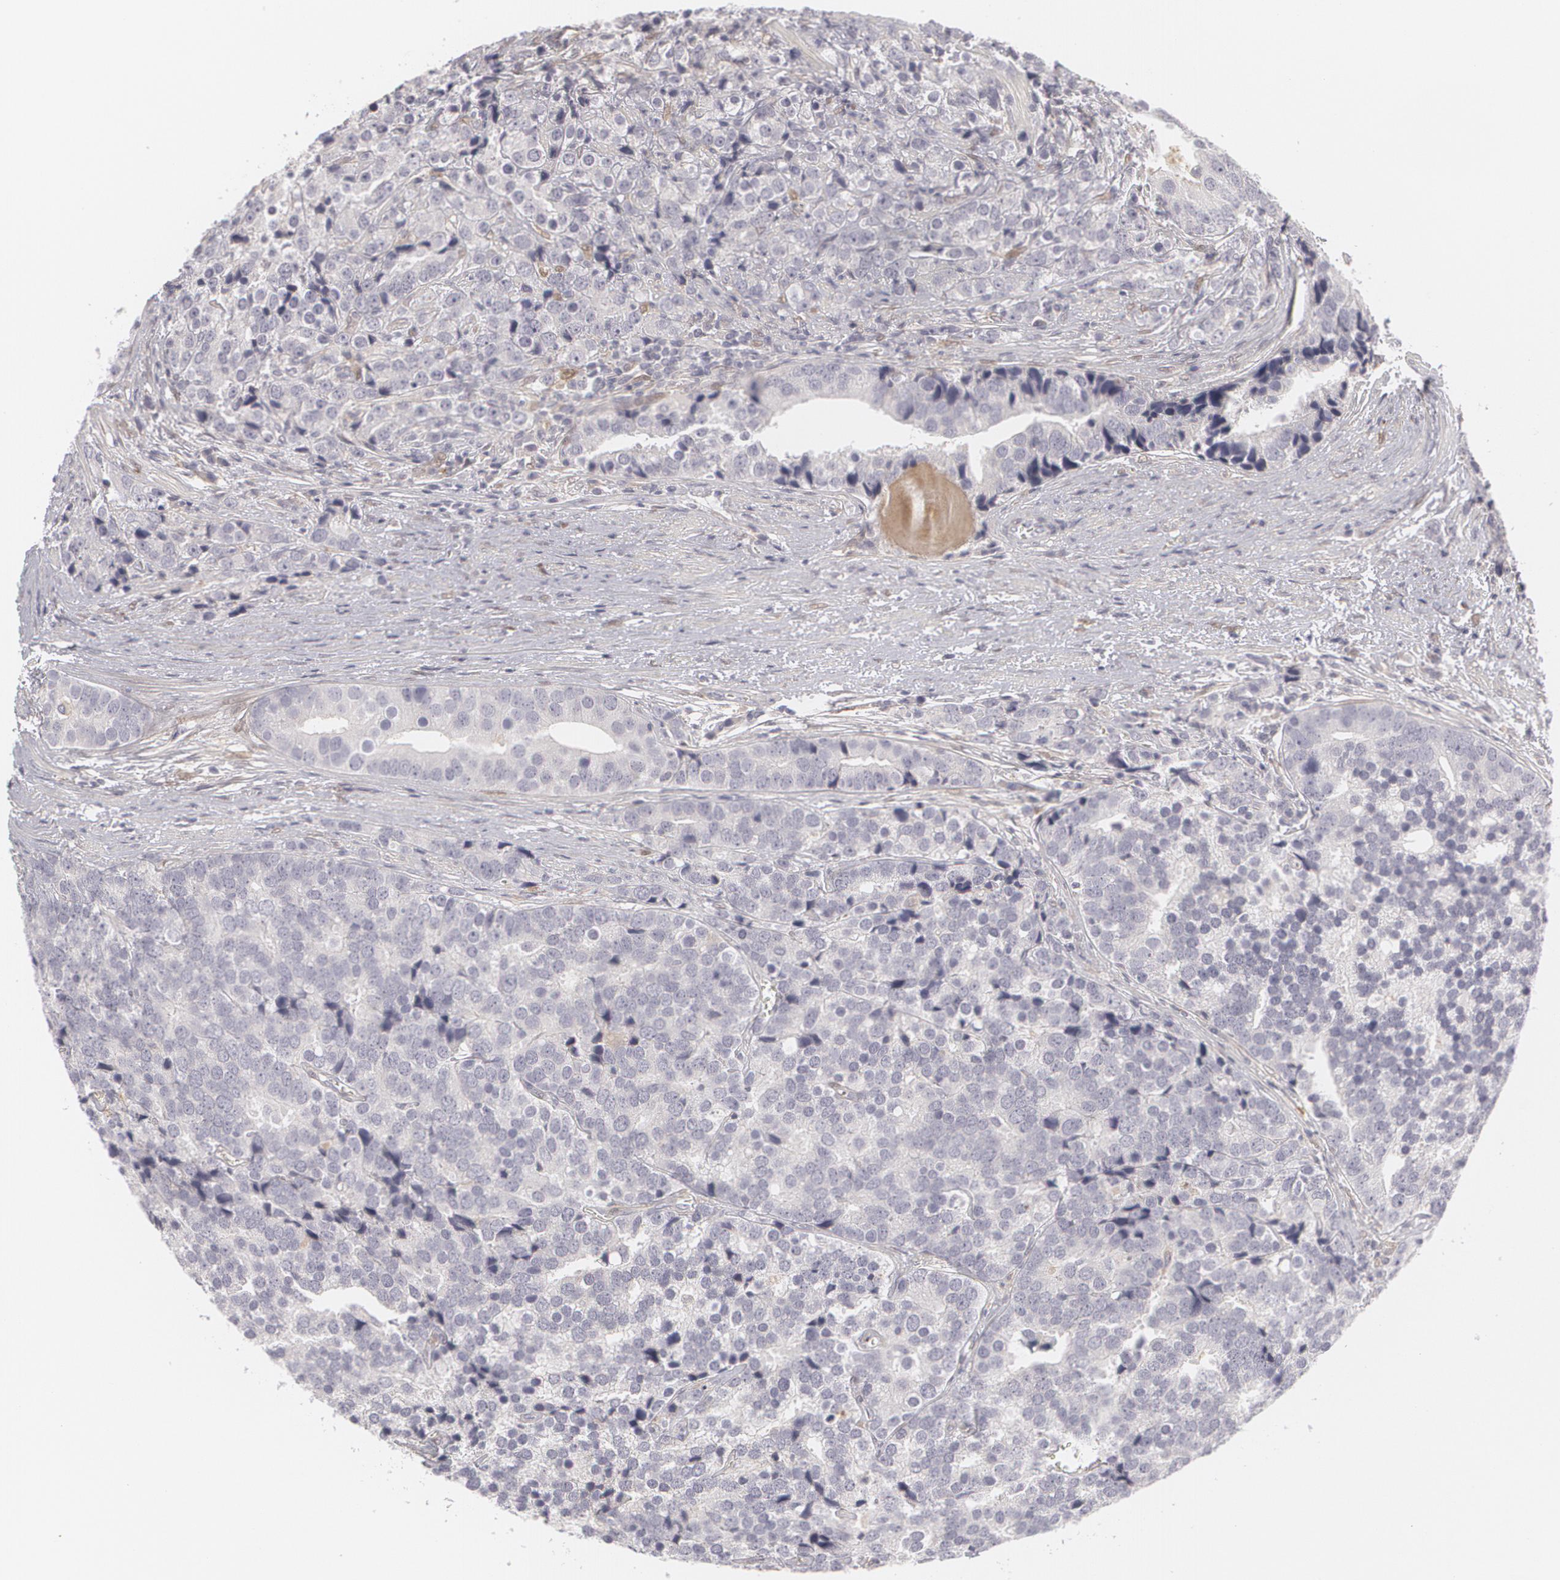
{"staining": {"intensity": "negative", "quantity": "none", "location": "none"}, "tissue": "prostate cancer", "cell_type": "Tumor cells", "image_type": "cancer", "snomed": [{"axis": "morphology", "description": "Adenocarcinoma, High grade"}, {"axis": "topography", "description": "Prostate"}], "caption": "IHC of prostate cancer (adenocarcinoma (high-grade)) reveals no expression in tumor cells. (DAB (3,3'-diaminobenzidine) immunohistochemistry, high magnification).", "gene": "EFS", "patient": {"sex": "male", "age": 71}}